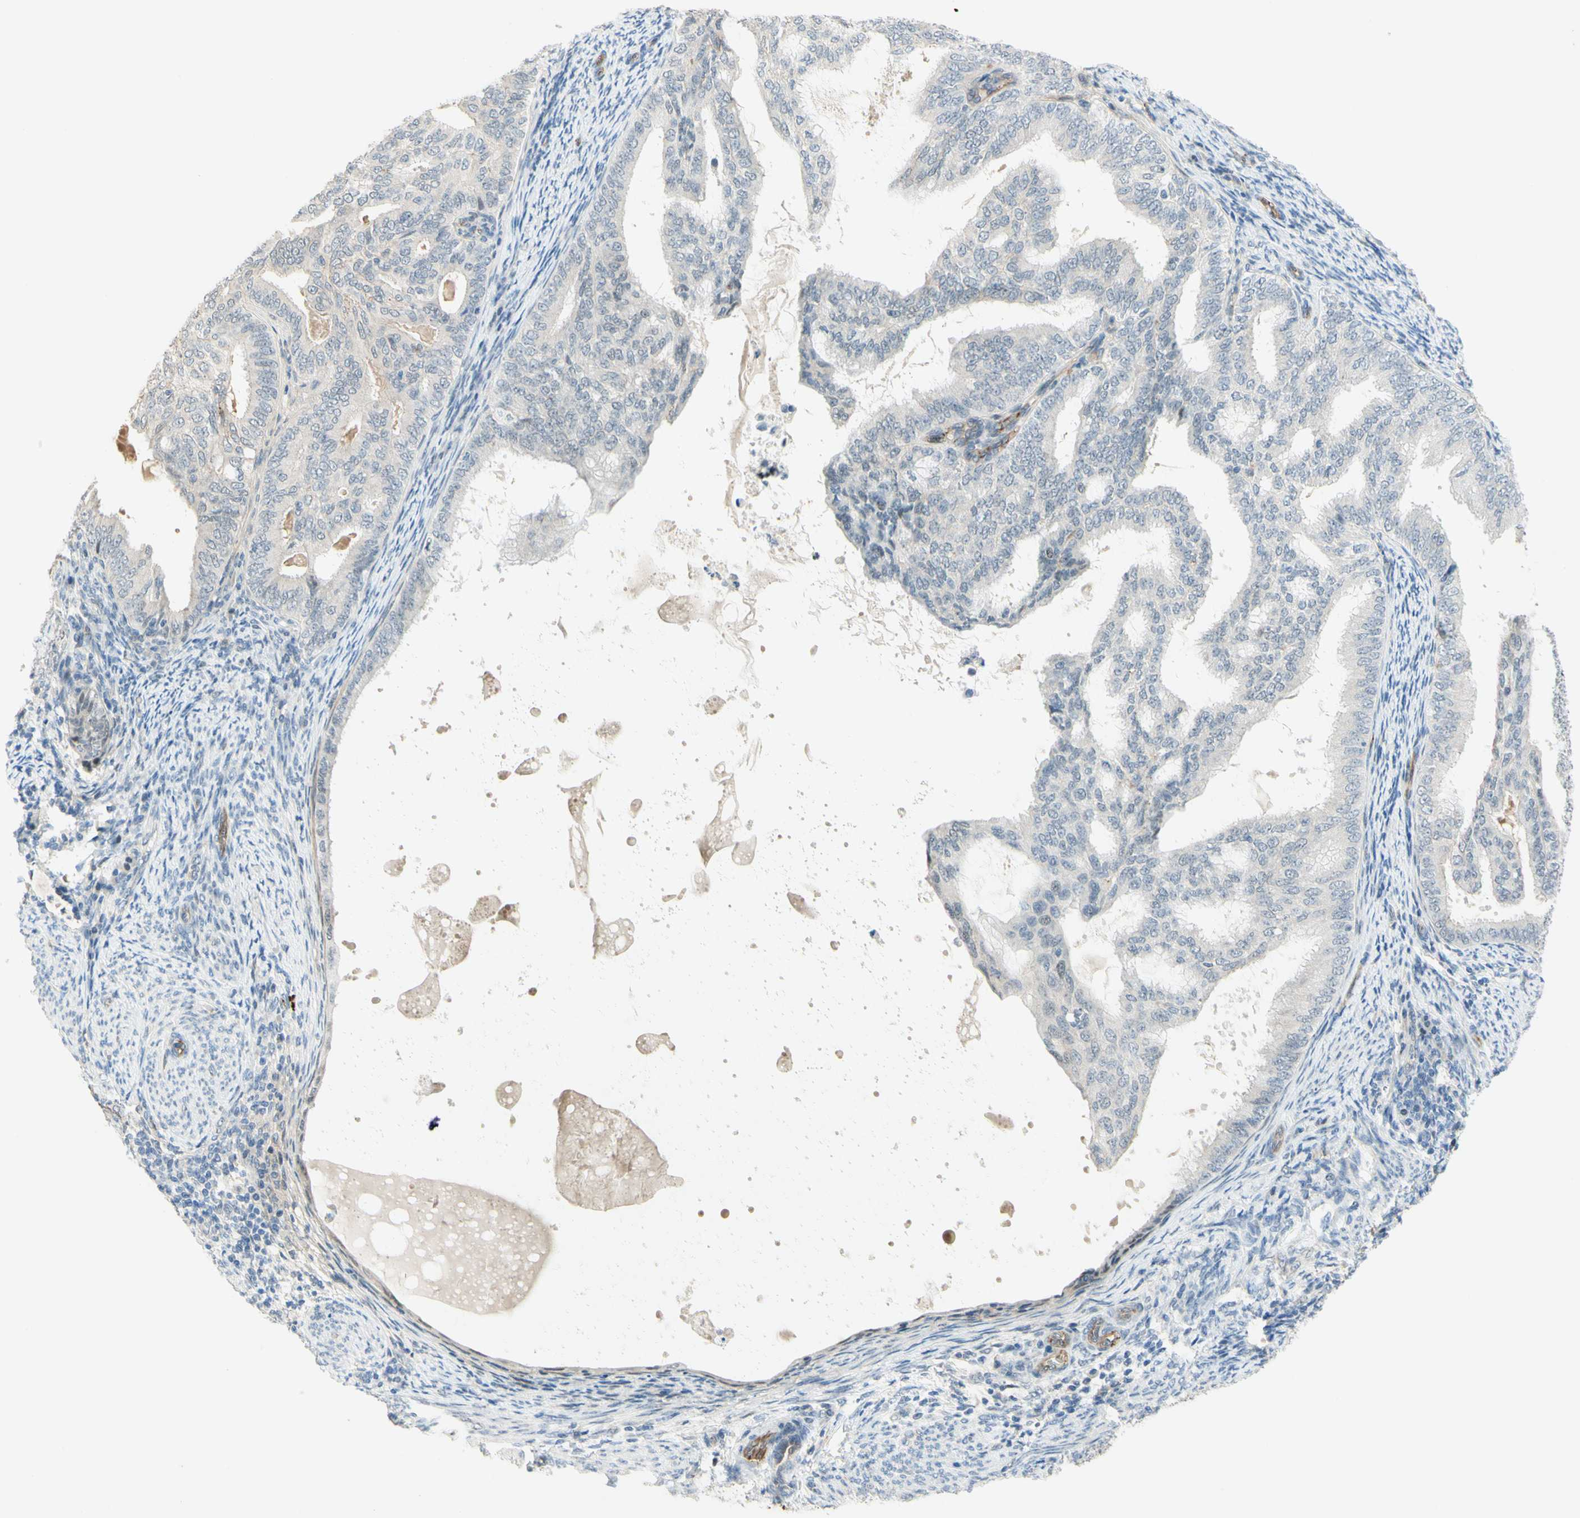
{"staining": {"intensity": "negative", "quantity": "none", "location": "none"}, "tissue": "endometrial cancer", "cell_type": "Tumor cells", "image_type": "cancer", "snomed": [{"axis": "morphology", "description": "Adenocarcinoma, NOS"}, {"axis": "topography", "description": "Endometrium"}], "caption": "Immunohistochemical staining of endometrial adenocarcinoma exhibits no significant staining in tumor cells.", "gene": "ANGPT2", "patient": {"sex": "female", "age": 58}}